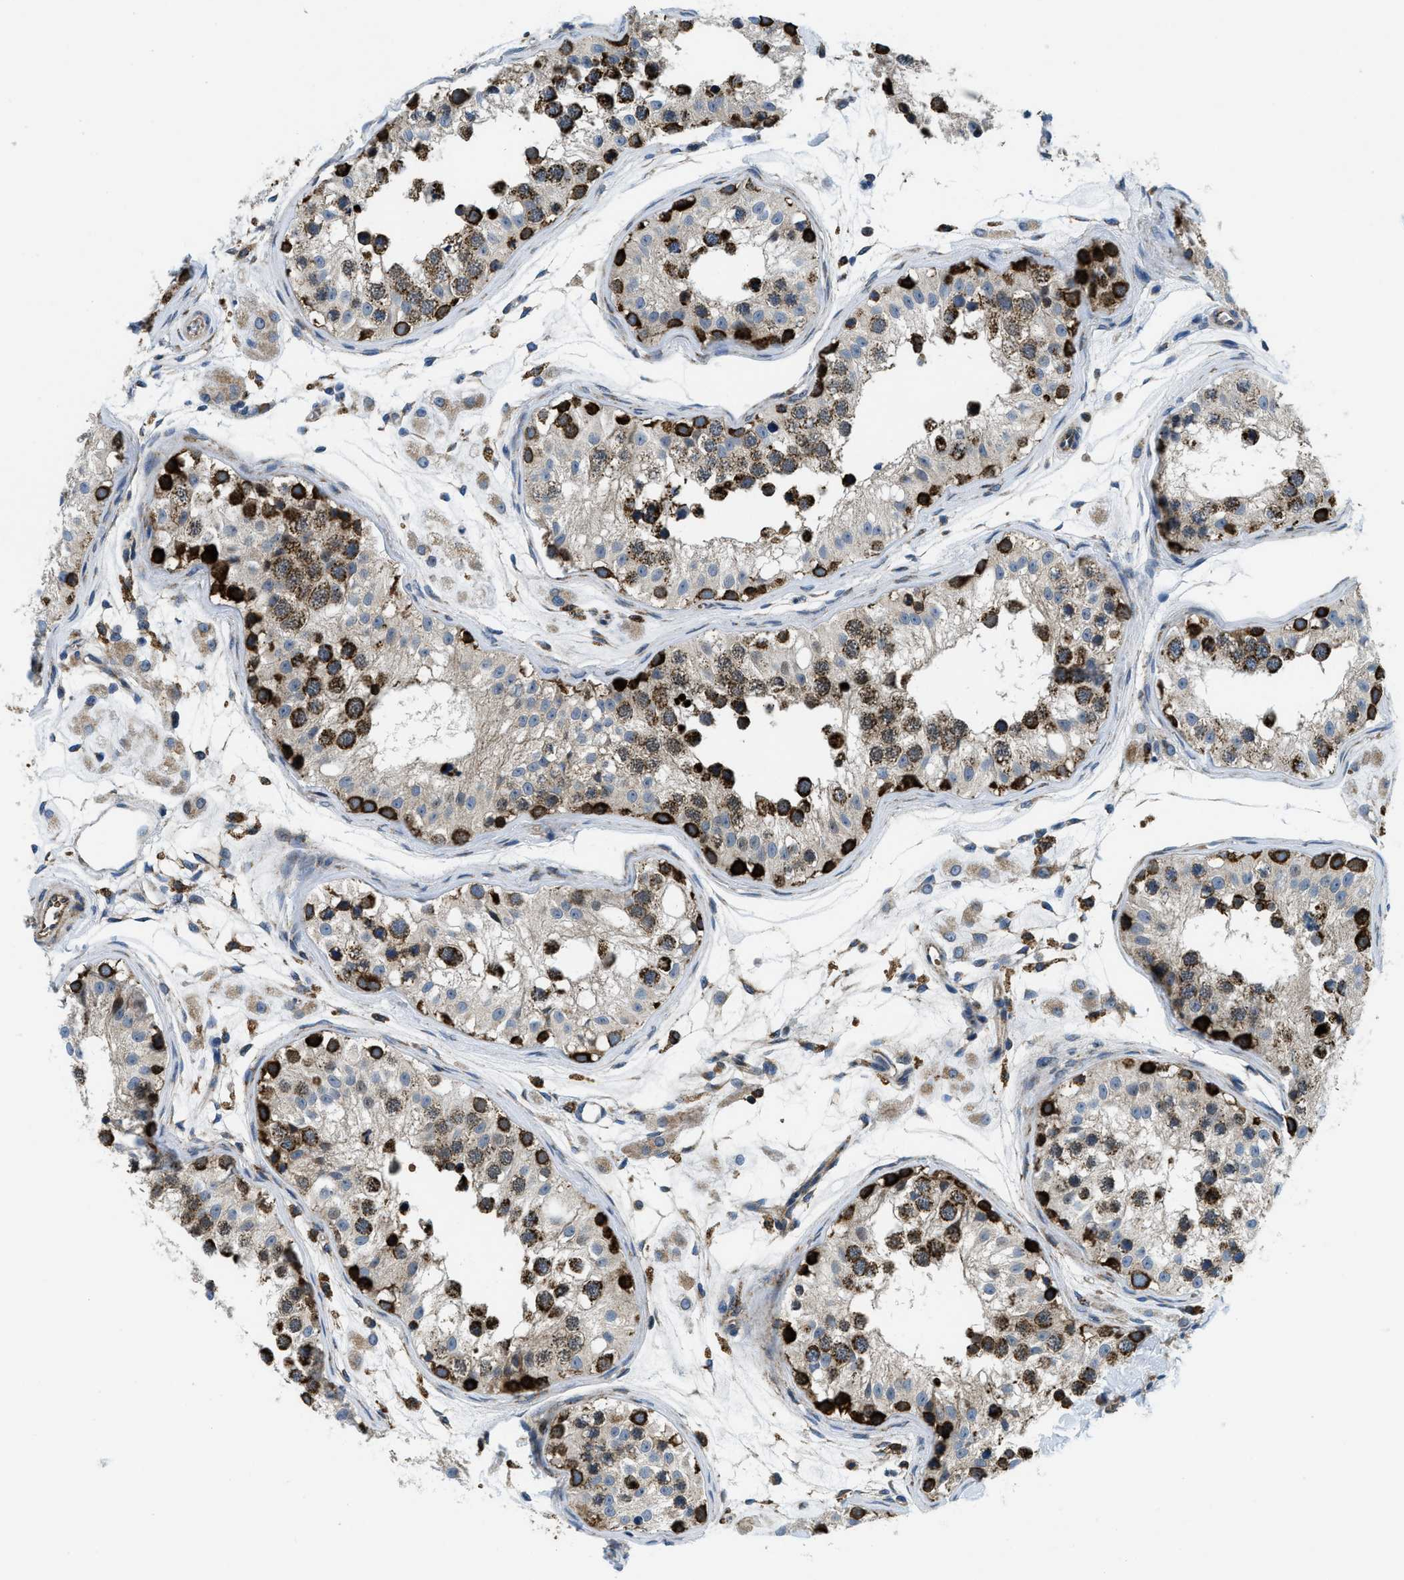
{"staining": {"intensity": "strong", "quantity": "25%-75%", "location": "cytoplasmic/membranous"}, "tissue": "testis", "cell_type": "Cells in seminiferous ducts", "image_type": "normal", "snomed": [{"axis": "morphology", "description": "Normal tissue, NOS"}, {"axis": "morphology", "description": "Adenocarcinoma, metastatic, NOS"}, {"axis": "topography", "description": "Testis"}], "caption": "Immunohistochemistry staining of normal testis, which shows high levels of strong cytoplasmic/membranous expression in approximately 25%-75% of cells in seminiferous ducts indicating strong cytoplasmic/membranous protein positivity. The staining was performed using DAB (3,3'-diaminobenzidine) (brown) for protein detection and nuclei were counterstained in hematoxylin (blue).", "gene": "CSPG4", "patient": {"sex": "male", "age": 26}}